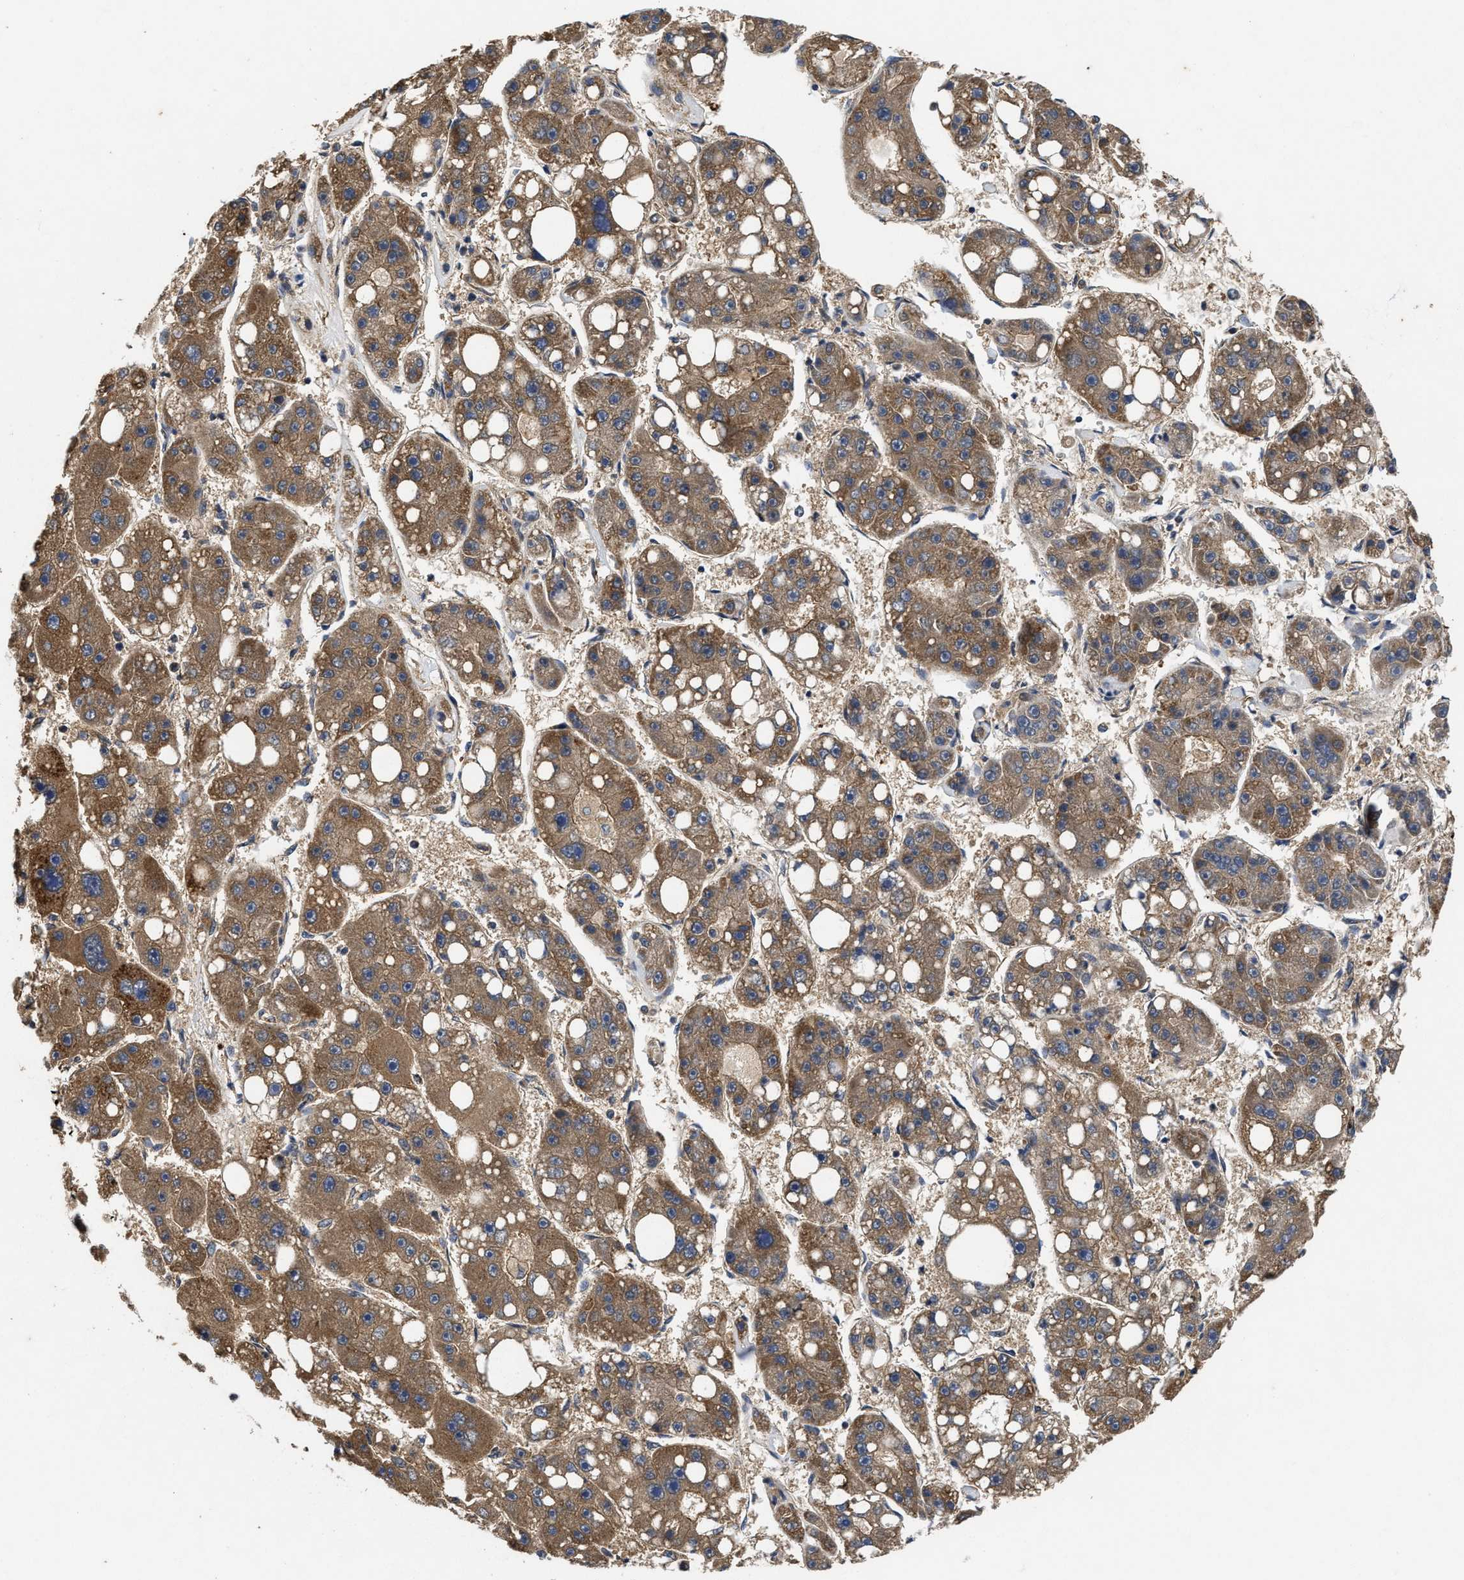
{"staining": {"intensity": "moderate", "quantity": ">75%", "location": "cytoplasmic/membranous"}, "tissue": "liver cancer", "cell_type": "Tumor cells", "image_type": "cancer", "snomed": [{"axis": "morphology", "description": "Carcinoma, Hepatocellular, NOS"}, {"axis": "topography", "description": "Liver"}], "caption": "Moderate cytoplasmic/membranous staining for a protein is seen in approximately >75% of tumor cells of liver hepatocellular carcinoma using immunohistochemistry (IHC).", "gene": "EFNA4", "patient": {"sex": "female", "age": 61}}